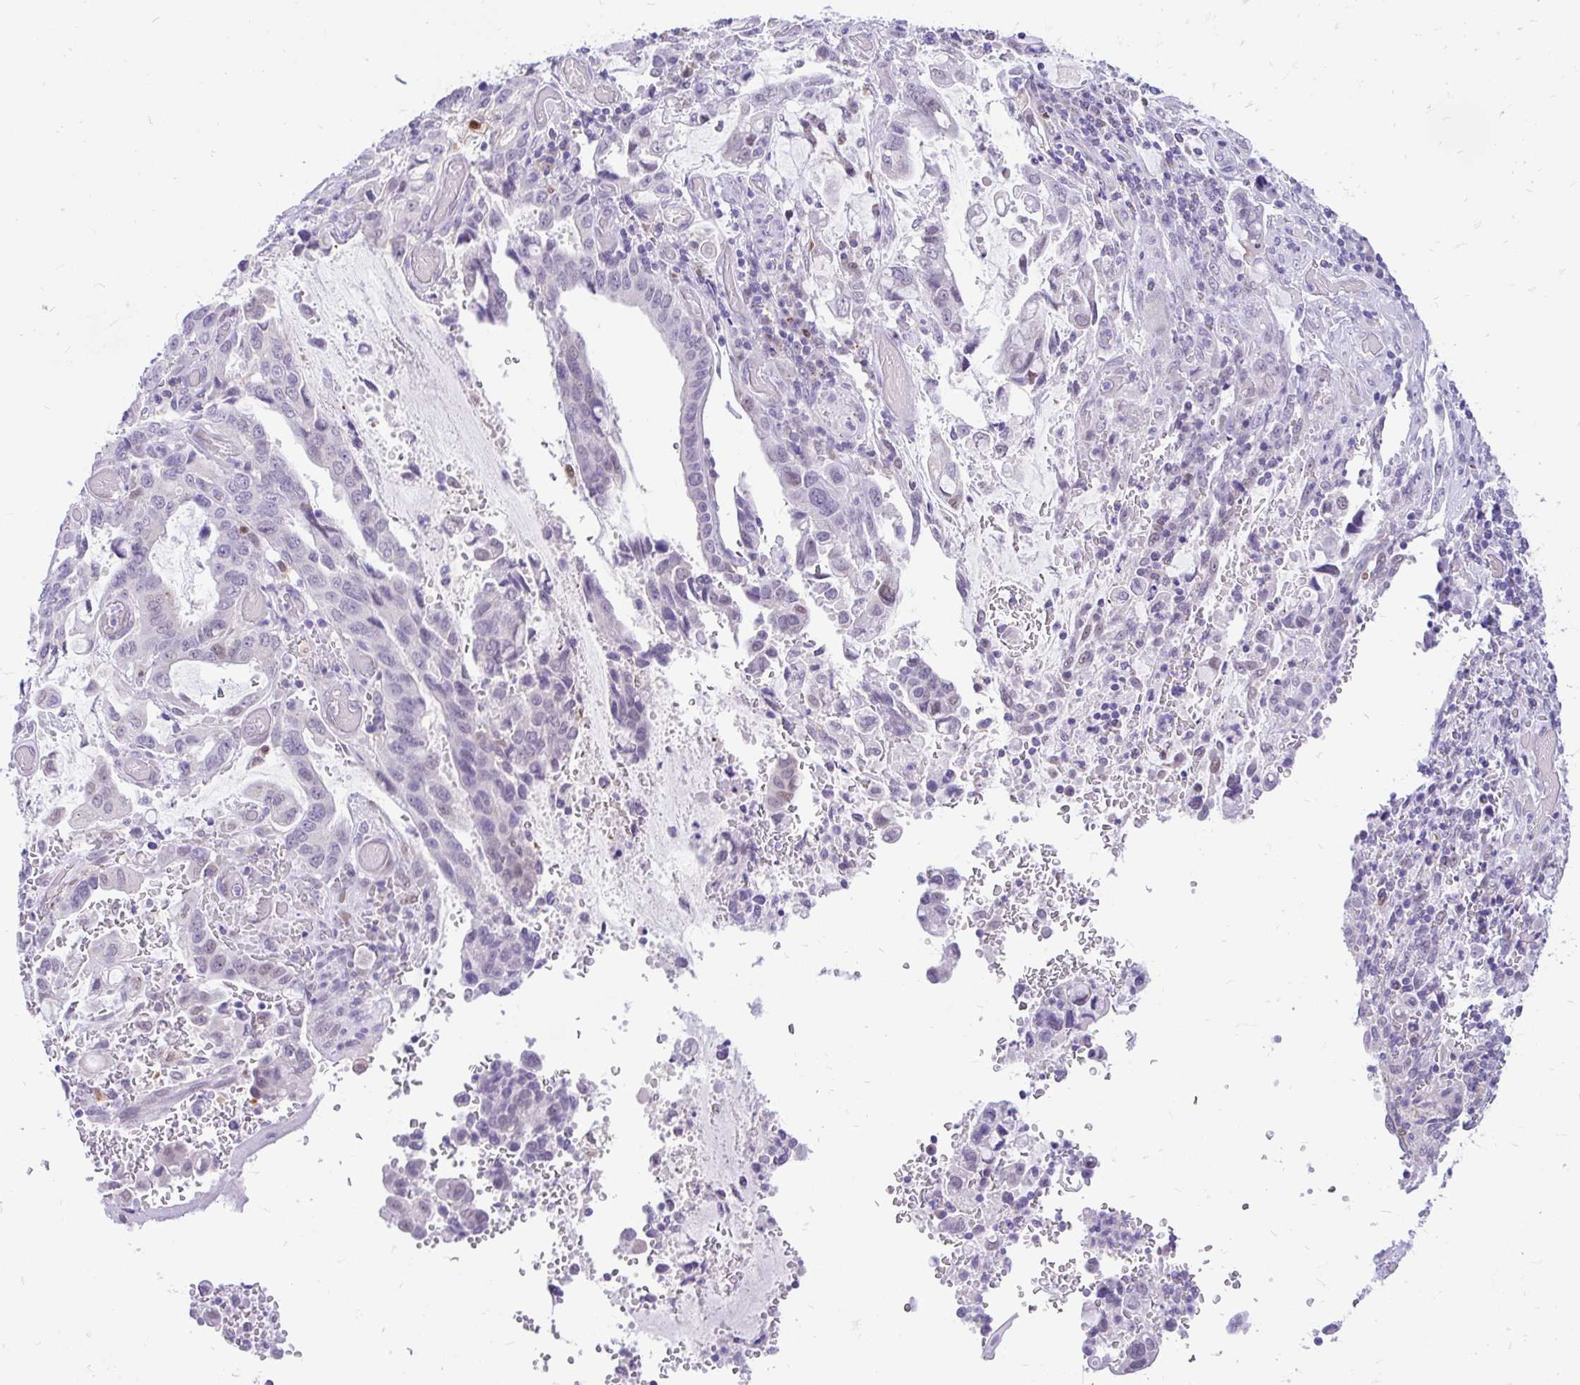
{"staining": {"intensity": "negative", "quantity": "none", "location": "none"}, "tissue": "stomach cancer", "cell_type": "Tumor cells", "image_type": "cancer", "snomed": [{"axis": "morphology", "description": "Adenocarcinoma, NOS"}, {"axis": "topography", "description": "Stomach, upper"}, {"axis": "topography", "description": "Stomach"}], "caption": "The image exhibits no significant positivity in tumor cells of stomach cancer (adenocarcinoma).", "gene": "GLB1L2", "patient": {"sex": "male", "age": 62}}